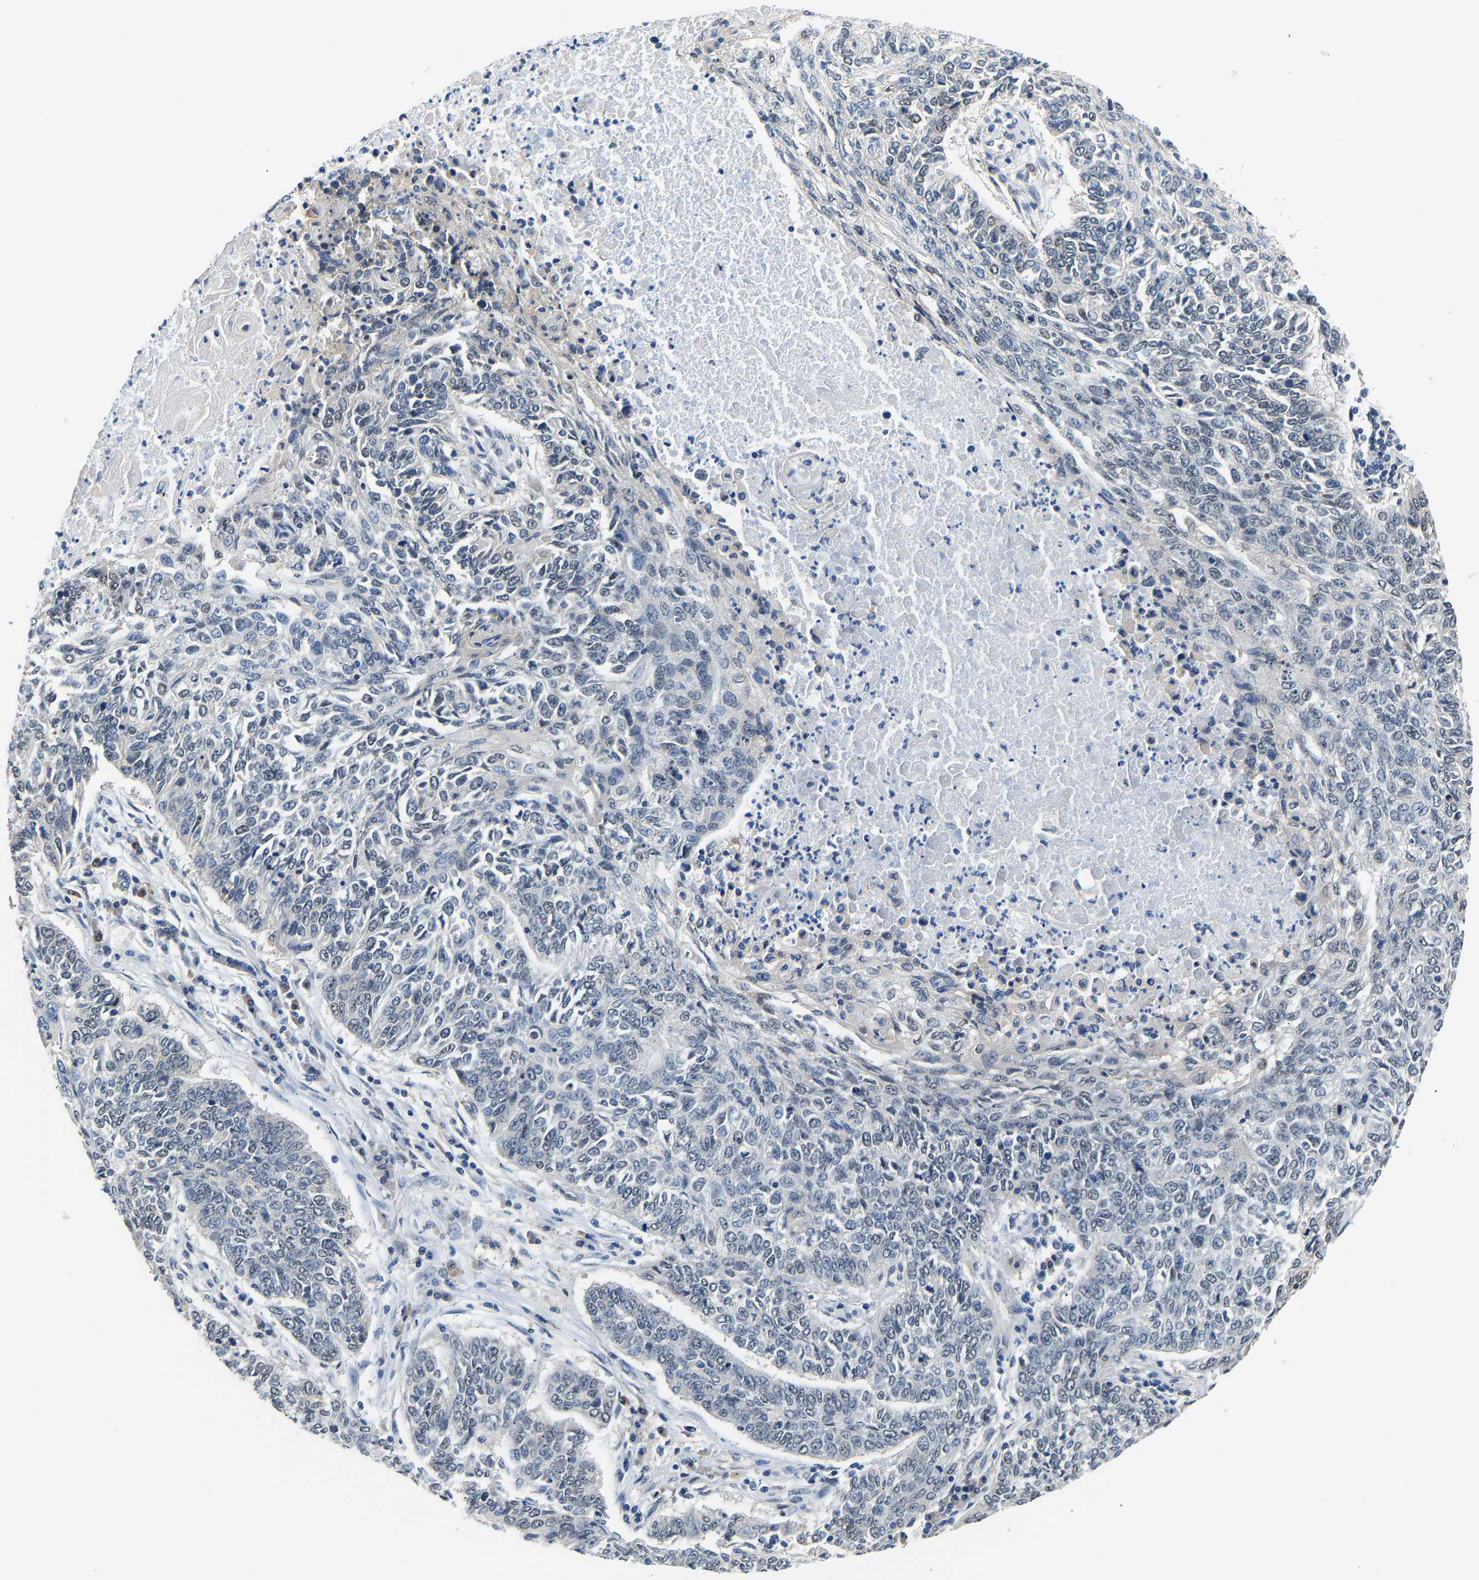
{"staining": {"intensity": "negative", "quantity": "none", "location": "none"}, "tissue": "lung cancer", "cell_type": "Tumor cells", "image_type": "cancer", "snomed": [{"axis": "morphology", "description": "Normal tissue, NOS"}, {"axis": "morphology", "description": "Squamous cell carcinoma, NOS"}, {"axis": "topography", "description": "Cartilage tissue"}, {"axis": "topography", "description": "Bronchus"}, {"axis": "topography", "description": "Lung"}], "caption": "High power microscopy micrograph of an immunohistochemistry (IHC) histopathology image of lung squamous cell carcinoma, revealing no significant positivity in tumor cells. (Brightfield microscopy of DAB (3,3'-diaminobenzidine) IHC at high magnification).", "gene": "ARHGEF12", "patient": {"sex": "female", "age": 49}}